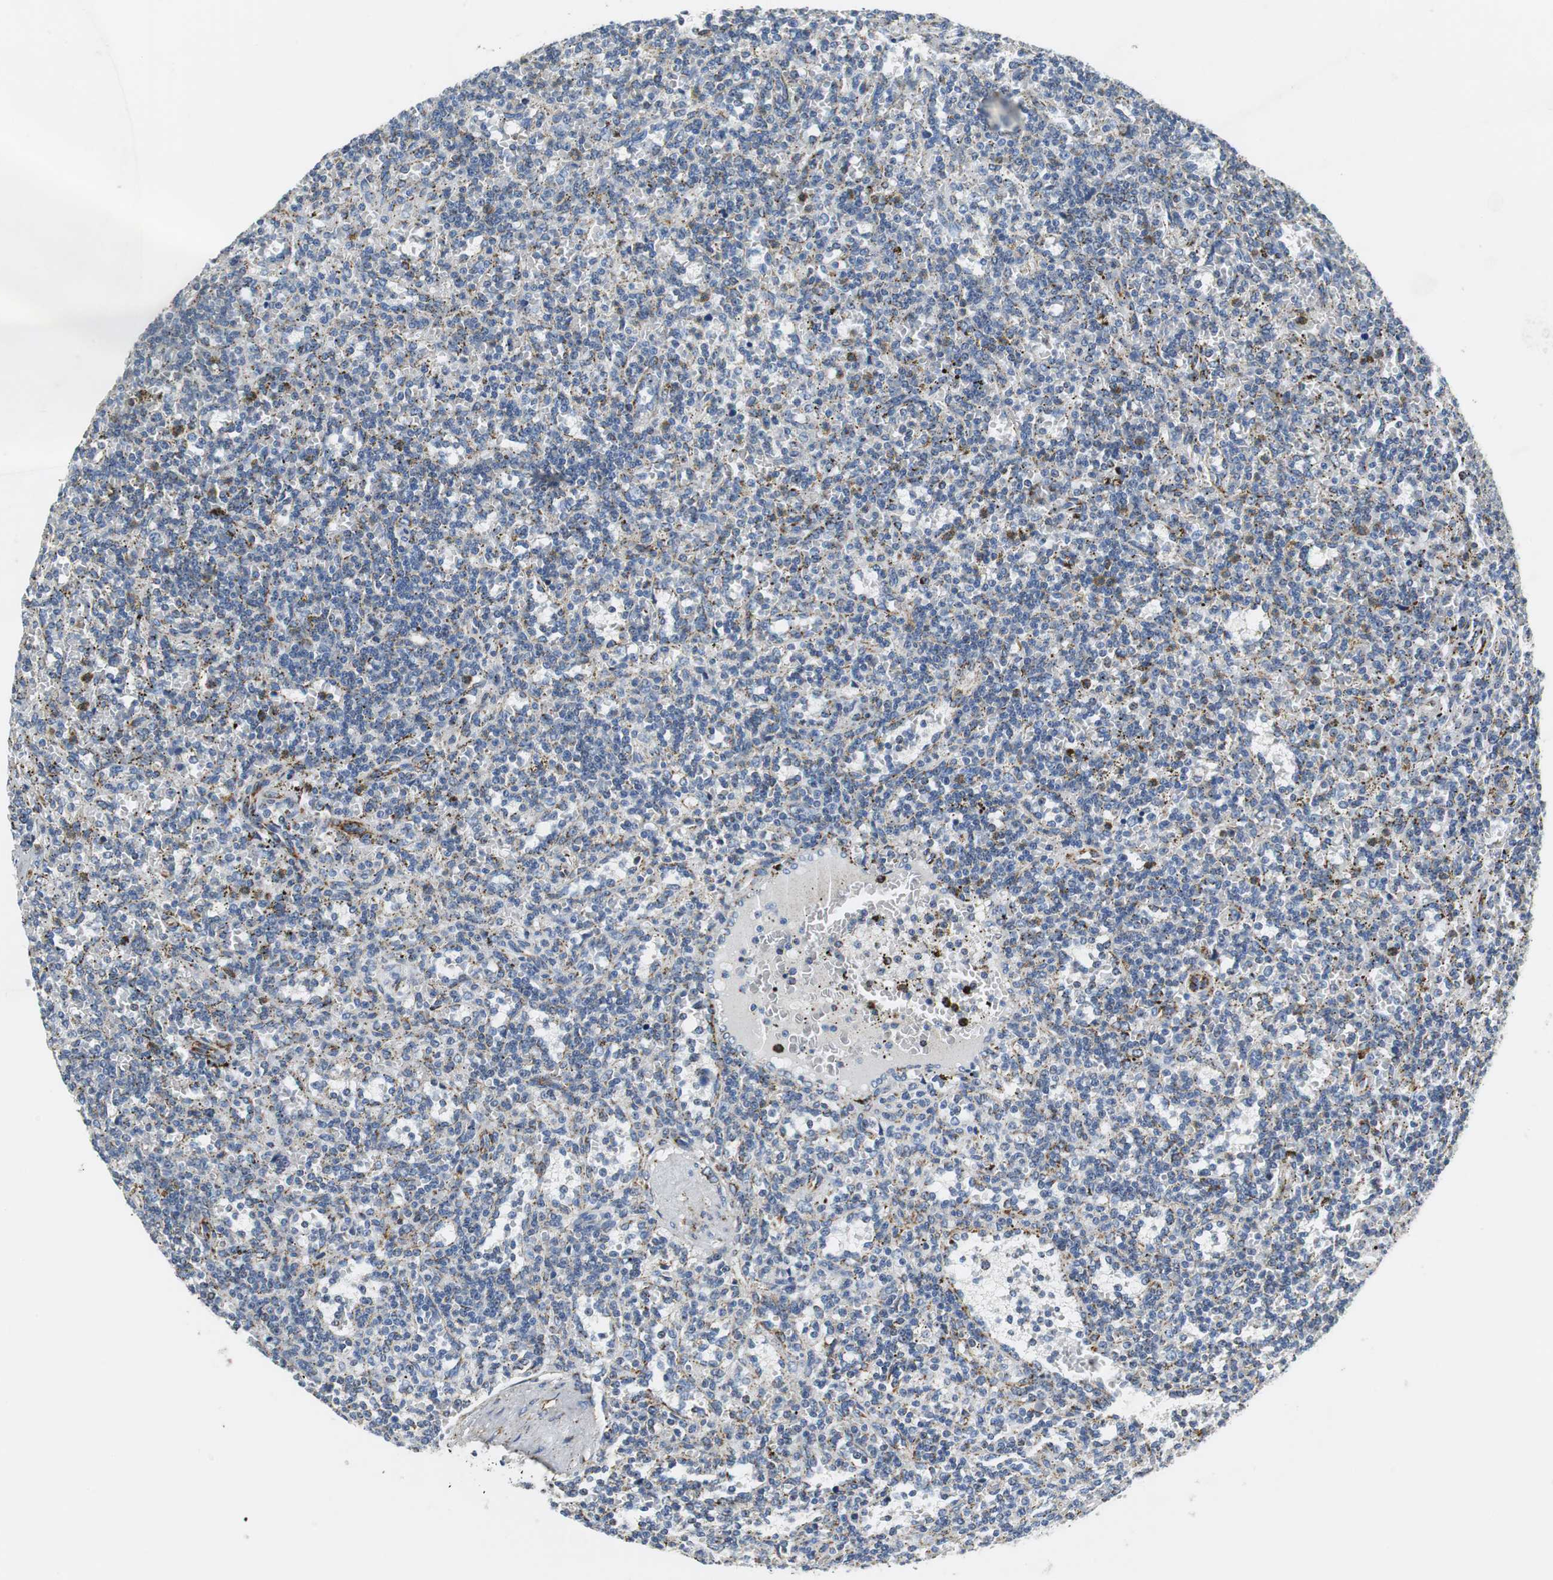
{"staining": {"intensity": "strong", "quantity": "<25%", "location": "cytoplasmic/membranous"}, "tissue": "lymphoma", "cell_type": "Tumor cells", "image_type": "cancer", "snomed": [{"axis": "morphology", "description": "Malignant lymphoma, non-Hodgkin's type, Low grade"}, {"axis": "topography", "description": "Spleen"}], "caption": "Malignant lymphoma, non-Hodgkin's type (low-grade) tissue shows strong cytoplasmic/membranous expression in about <25% of tumor cells, visualized by immunohistochemistry. The staining was performed using DAB to visualize the protein expression in brown, while the nuclei were stained in blue with hematoxylin (Magnification: 20x).", "gene": "C1QTNF7", "patient": {"sex": "male", "age": 73}}